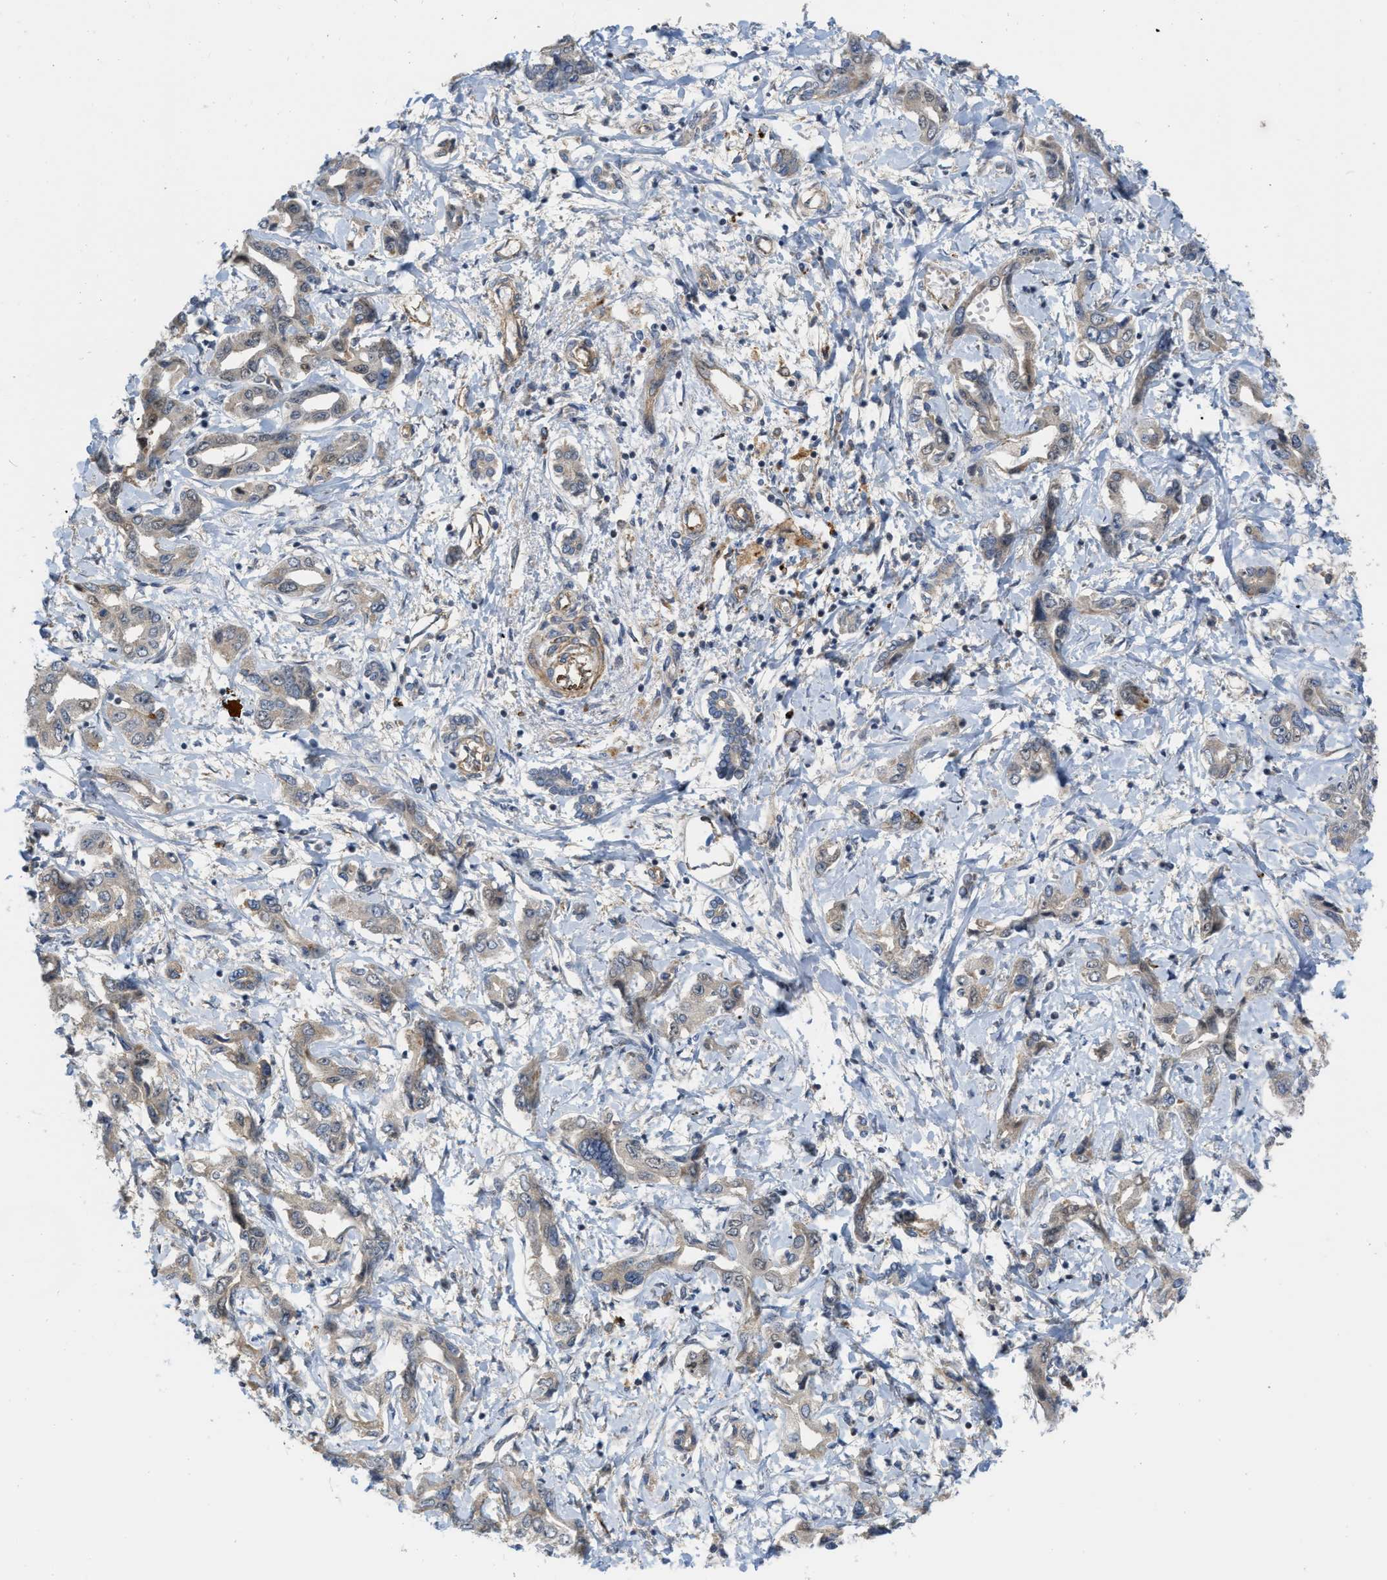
{"staining": {"intensity": "weak", "quantity": ">75%", "location": "cytoplasmic/membranous"}, "tissue": "liver cancer", "cell_type": "Tumor cells", "image_type": "cancer", "snomed": [{"axis": "morphology", "description": "Cholangiocarcinoma"}, {"axis": "topography", "description": "Liver"}], "caption": "An image of liver cholangiocarcinoma stained for a protein exhibits weak cytoplasmic/membranous brown staining in tumor cells. (Brightfield microscopy of DAB IHC at high magnification).", "gene": "NAPEPLD", "patient": {"sex": "male", "age": 59}}